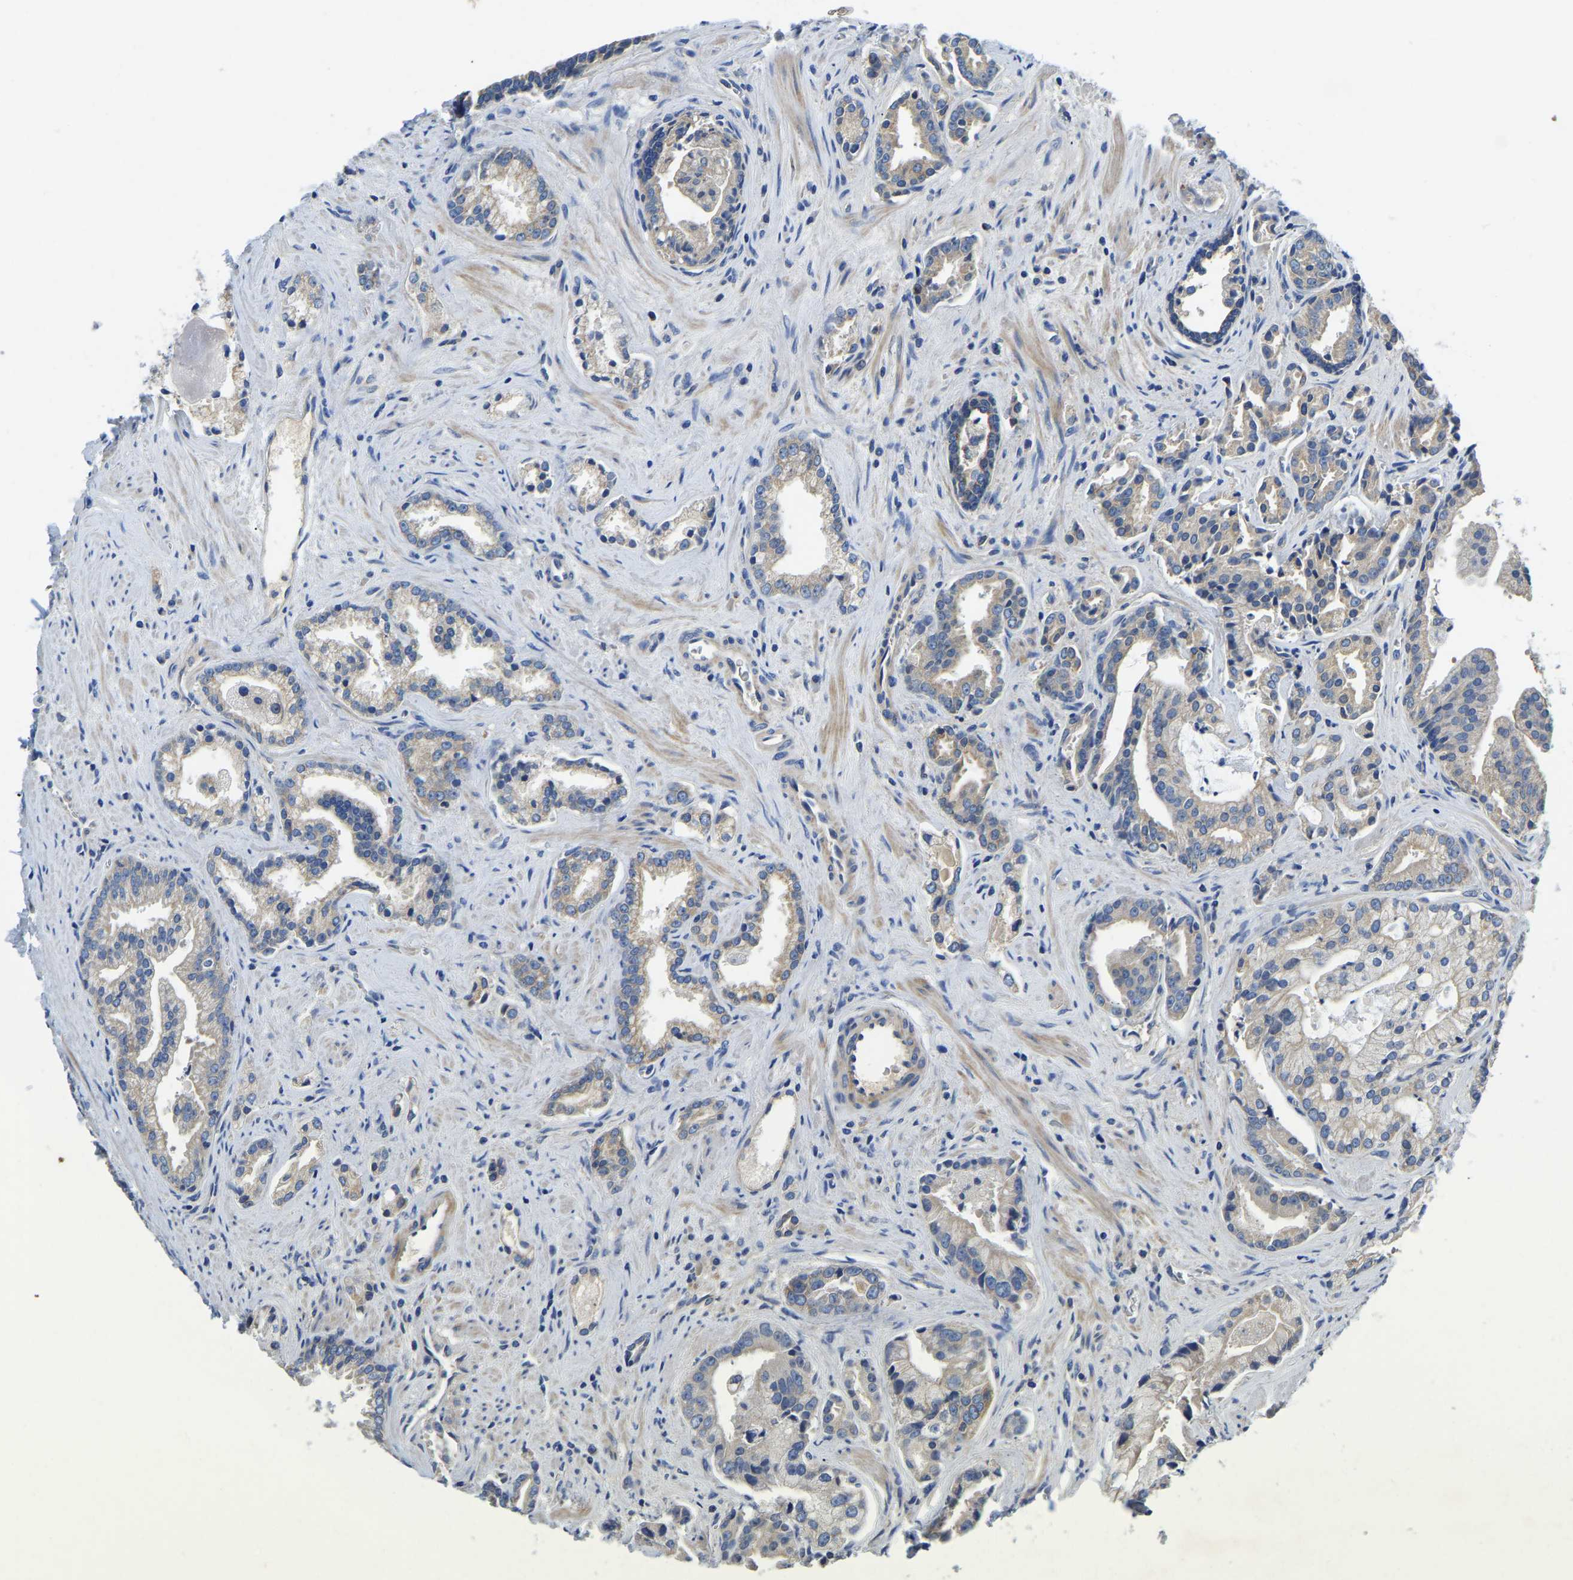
{"staining": {"intensity": "weak", "quantity": "25%-75%", "location": "cytoplasmic/membranous"}, "tissue": "prostate cancer", "cell_type": "Tumor cells", "image_type": "cancer", "snomed": [{"axis": "morphology", "description": "Adenocarcinoma, High grade"}, {"axis": "topography", "description": "Prostate"}], "caption": "Protein analysis of prostate cancer tissue demonstrates weak cytoplasmic/membranous staining in about 25%-75% of tumor cells. The protein is shown in brown color, while the nuclei are stained blue.", "gene": "STAT2", "patient": {"sex": "male", "age": 67}}